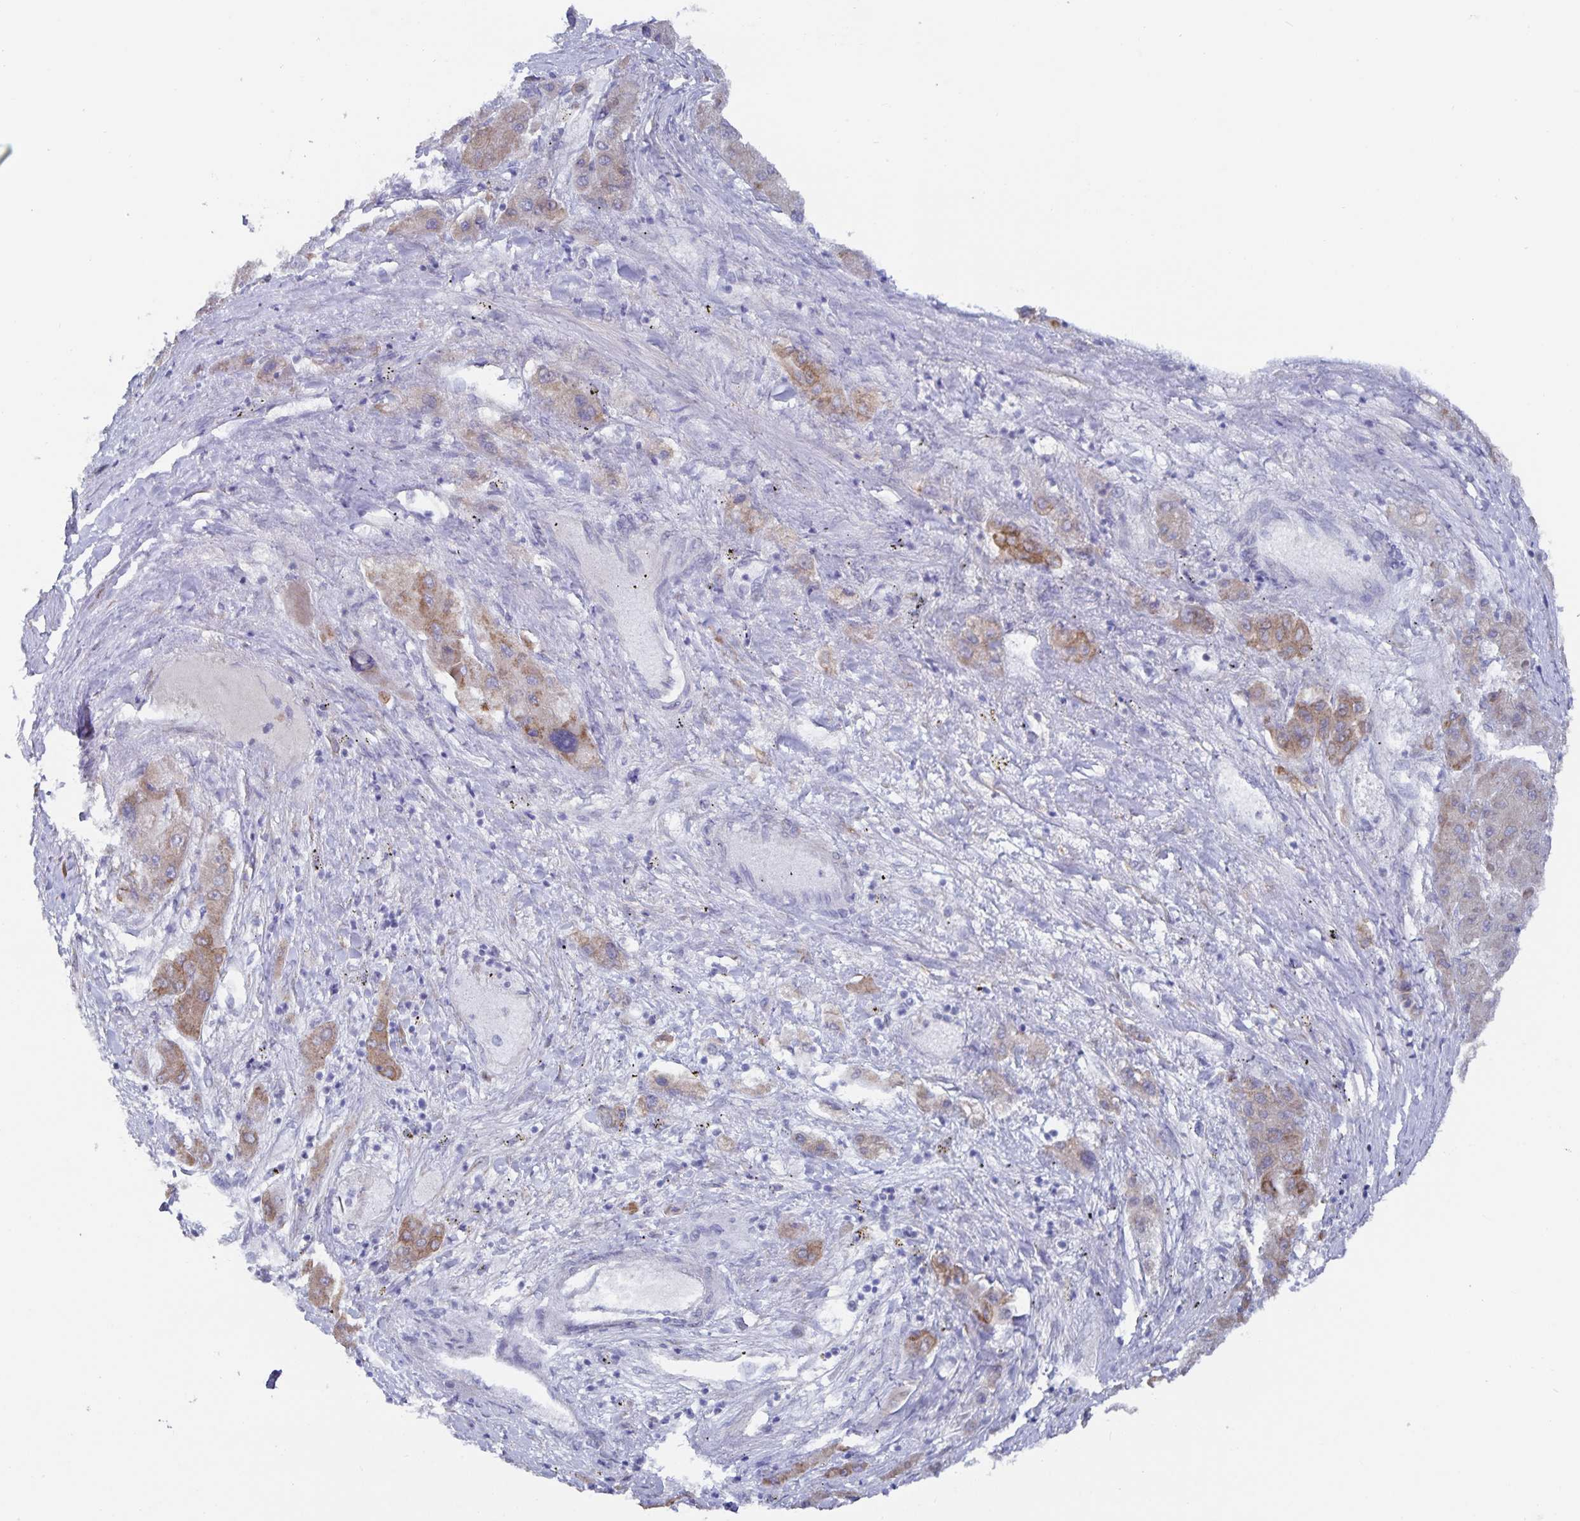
{"staining": {"intensity": "weak", "quantity": "25%-75%", "location": "cytoplasmic/membranous"}, "tissue": "liver cancer", "cell_type": "Tumor cells", "image_type": "cancer", "snomed": [{"axis": "morphology", "description": "Carcinoma, Hepatocellular, NOS"}, {"axis": "topography", "description": "Liver"}], "caption": "Human liver hepatocellular carcinoma stained with a protein marker demonstrates weak staining in tumor cells.", "gene": "ZIK1", "patient": {"sex": "female", "age": 73}}